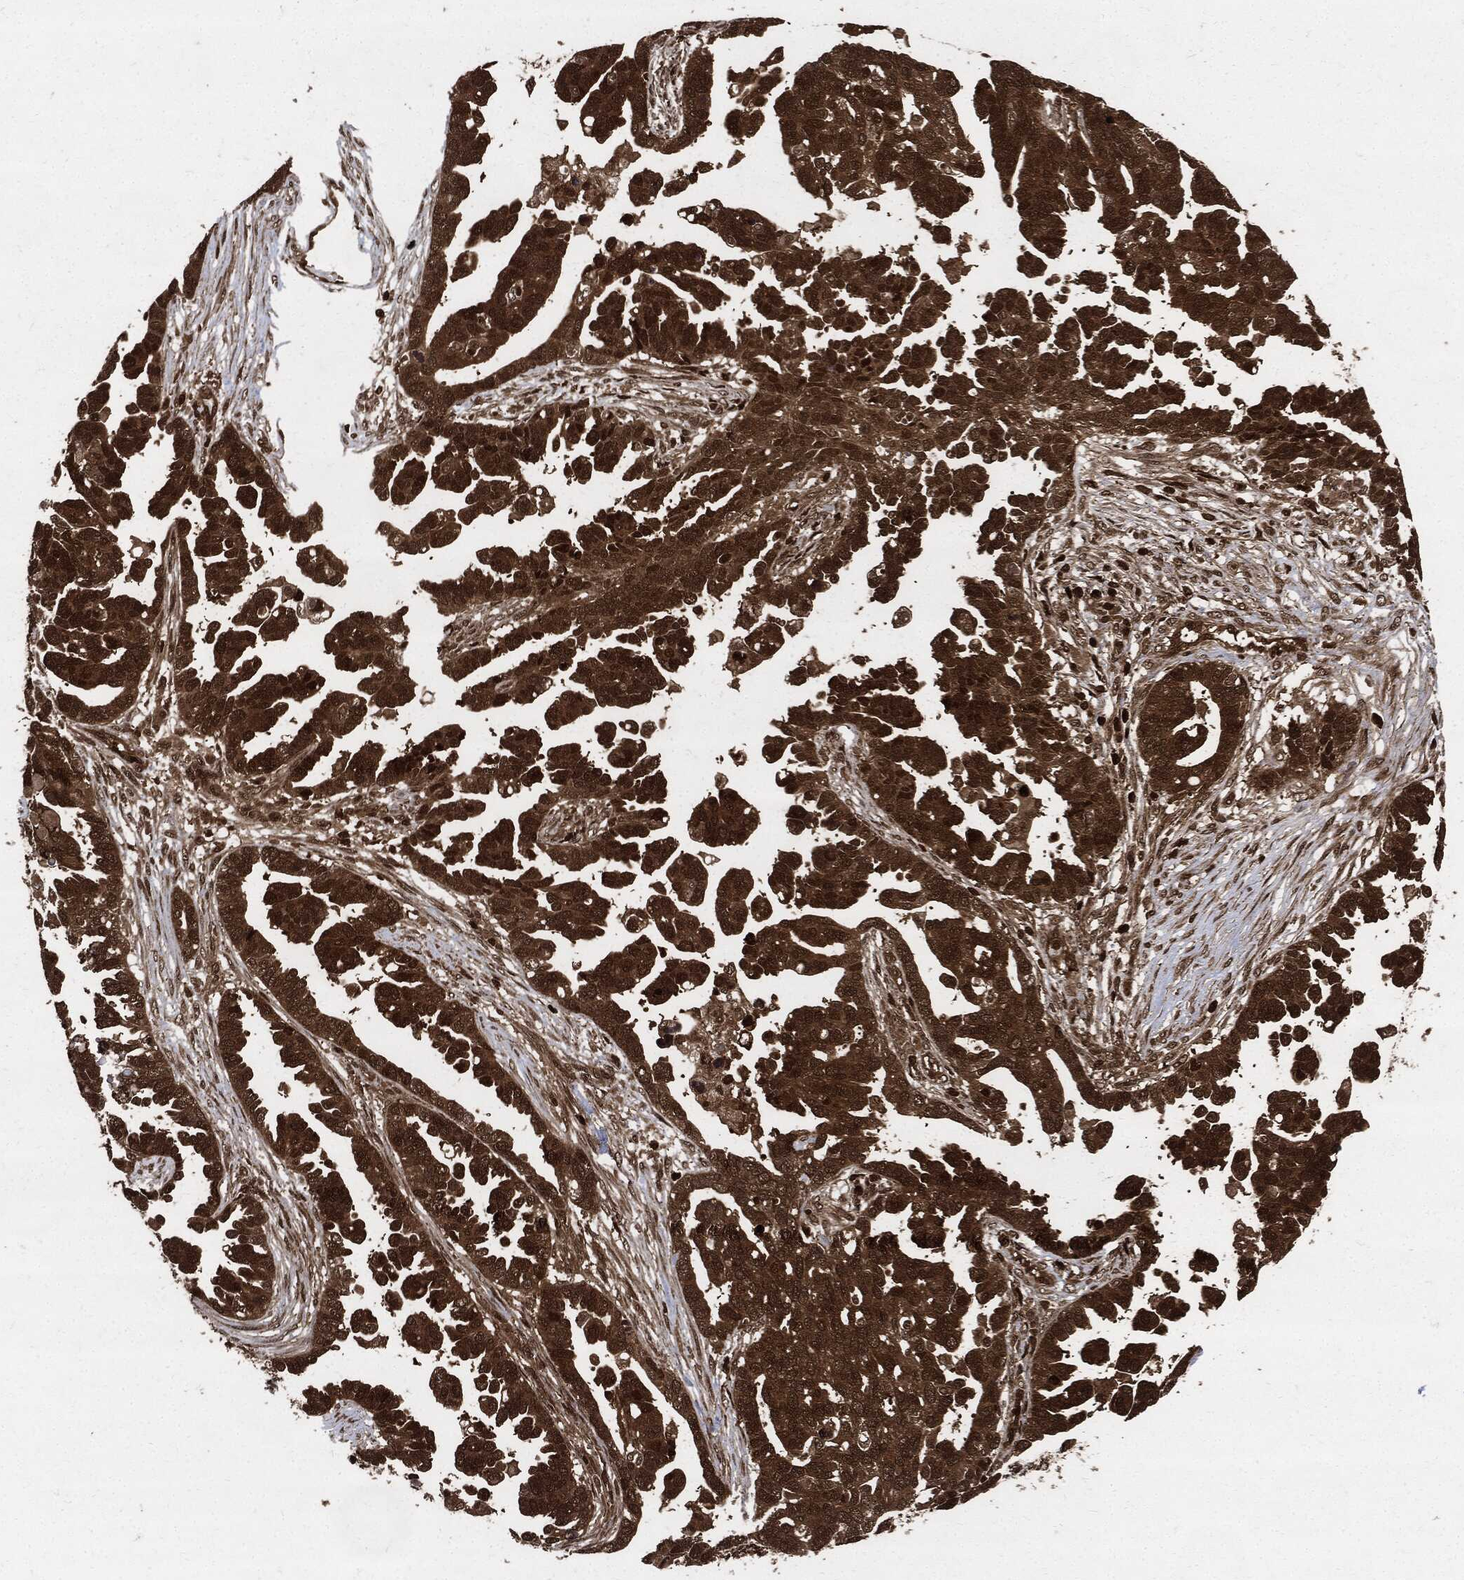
{"staining": {"intensity": "strong", "quantity": ">75%", "location": "cytoplasmic/membranous"}, "tissue": "ovarian cancer", "cell_type": "Tumor cells", "image_type": "cancer", "snomed": [{"axis": "morphology", "description": "Cystadenocarcinoma, serous, NOS"}, {"axis": "topography", "description": "Ovary"}], "caption": "A high-resolution photomicrograph shows IHC staining of ovarian serous cystadenocarcinoma, which shows strong cytoplasmic/membranous expression in about >75% of tumor cells. The protein is stained brown, and the nuclei are stained in blue (DAB (3,3'-diaminobenzidine) IHC with brightfield microscopy, high magnification).", "gene": "YWHAB", "patient": {"sex": "female", "age": 54}}